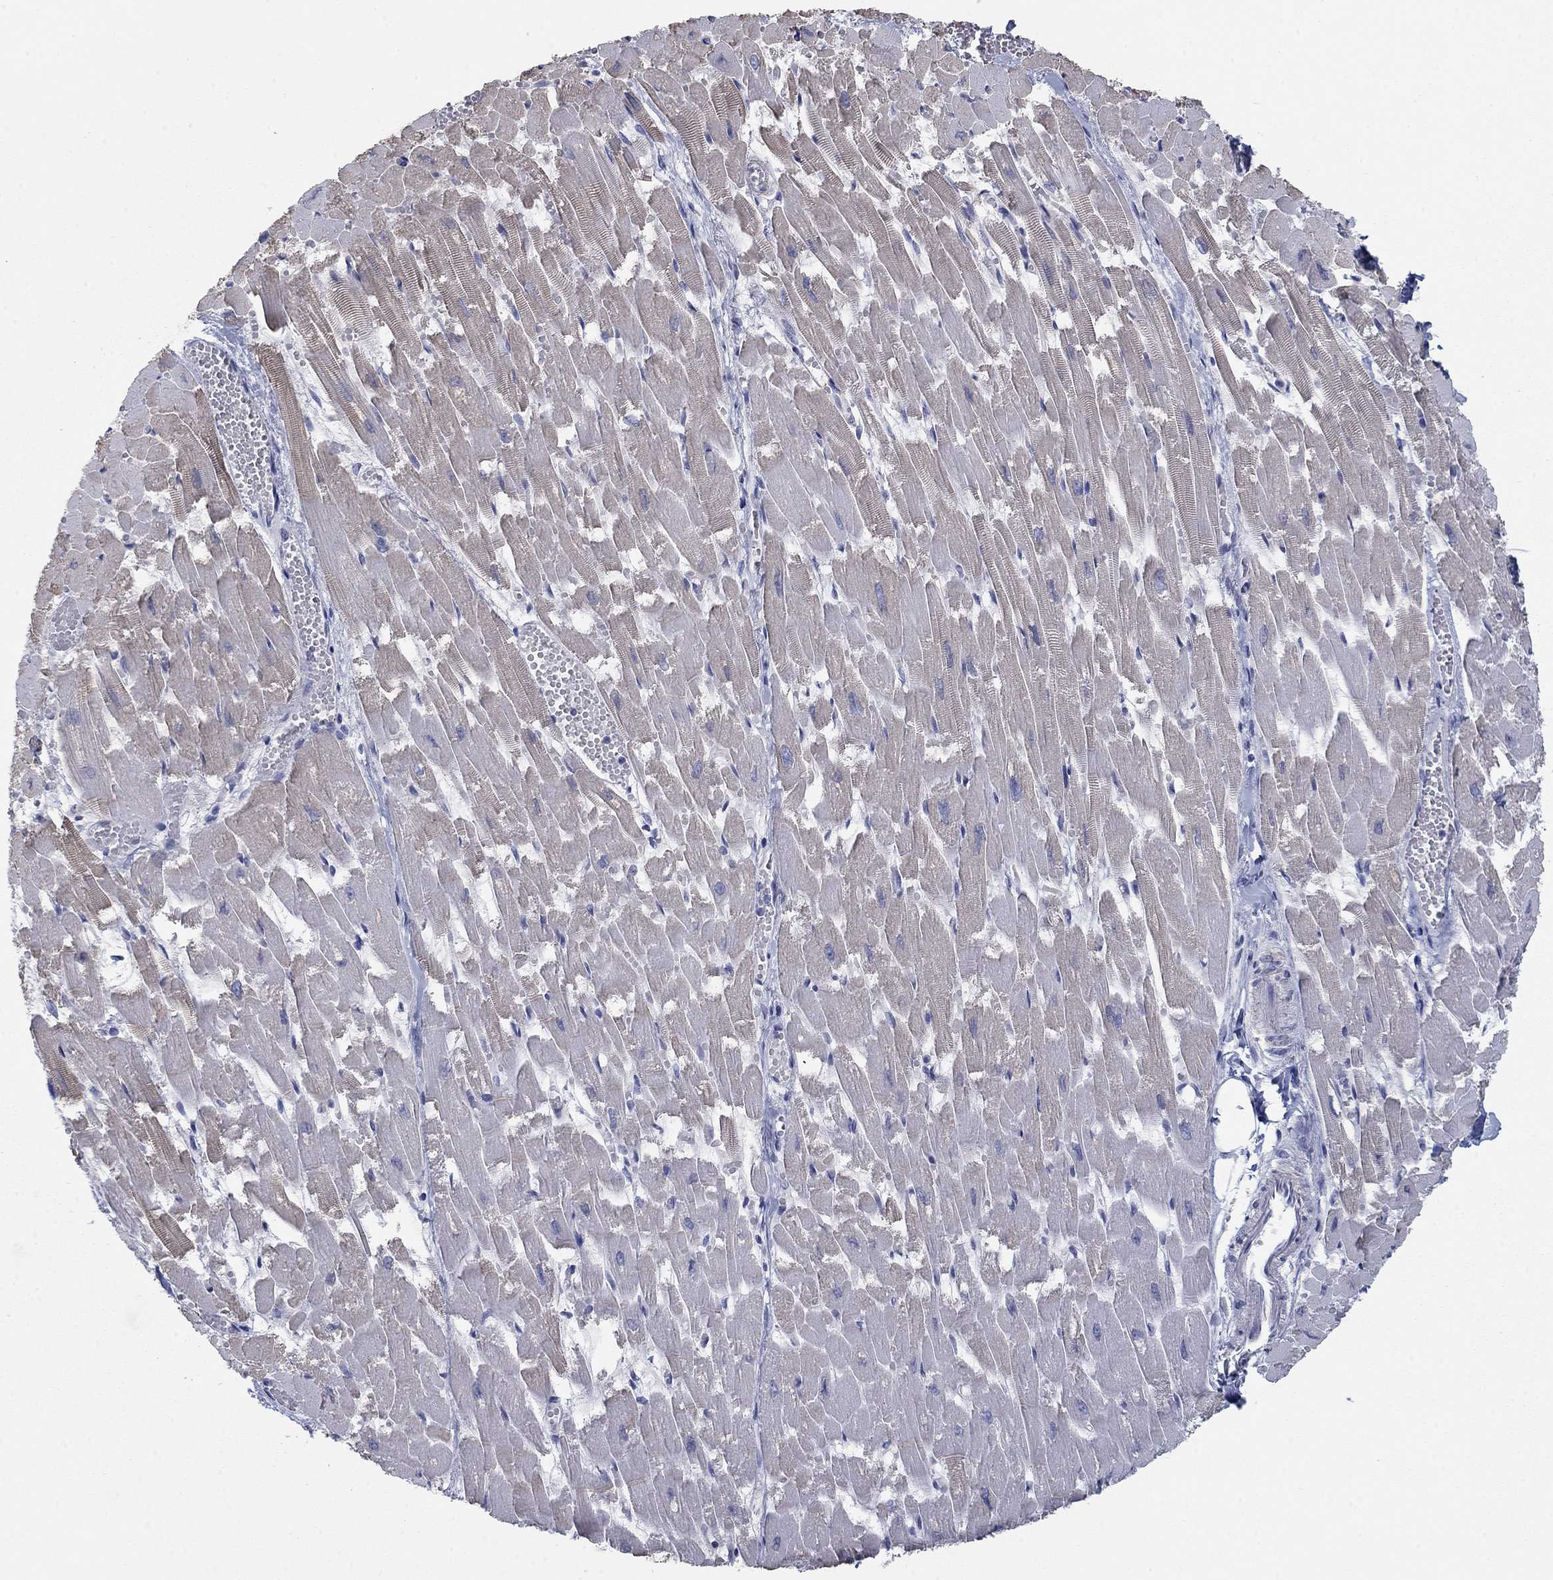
{"staining": {"intensity": "negative", "quantity": "none", "location": "none"}, "tissue": "heart muscle", "cell_type": "Cardiomyocytes", "image_type": "normal", "snomed": [{"axis": "morphology", "description": "Normal tissue, NOS"}, {"axis": "topography", "description": "Heart"}], "caption": "The photomicrograph shows no staining of cardiomyocytes in normal heart muscle.", "gene": "APOC3", "patient": {"sex": "female", "age": 52}}